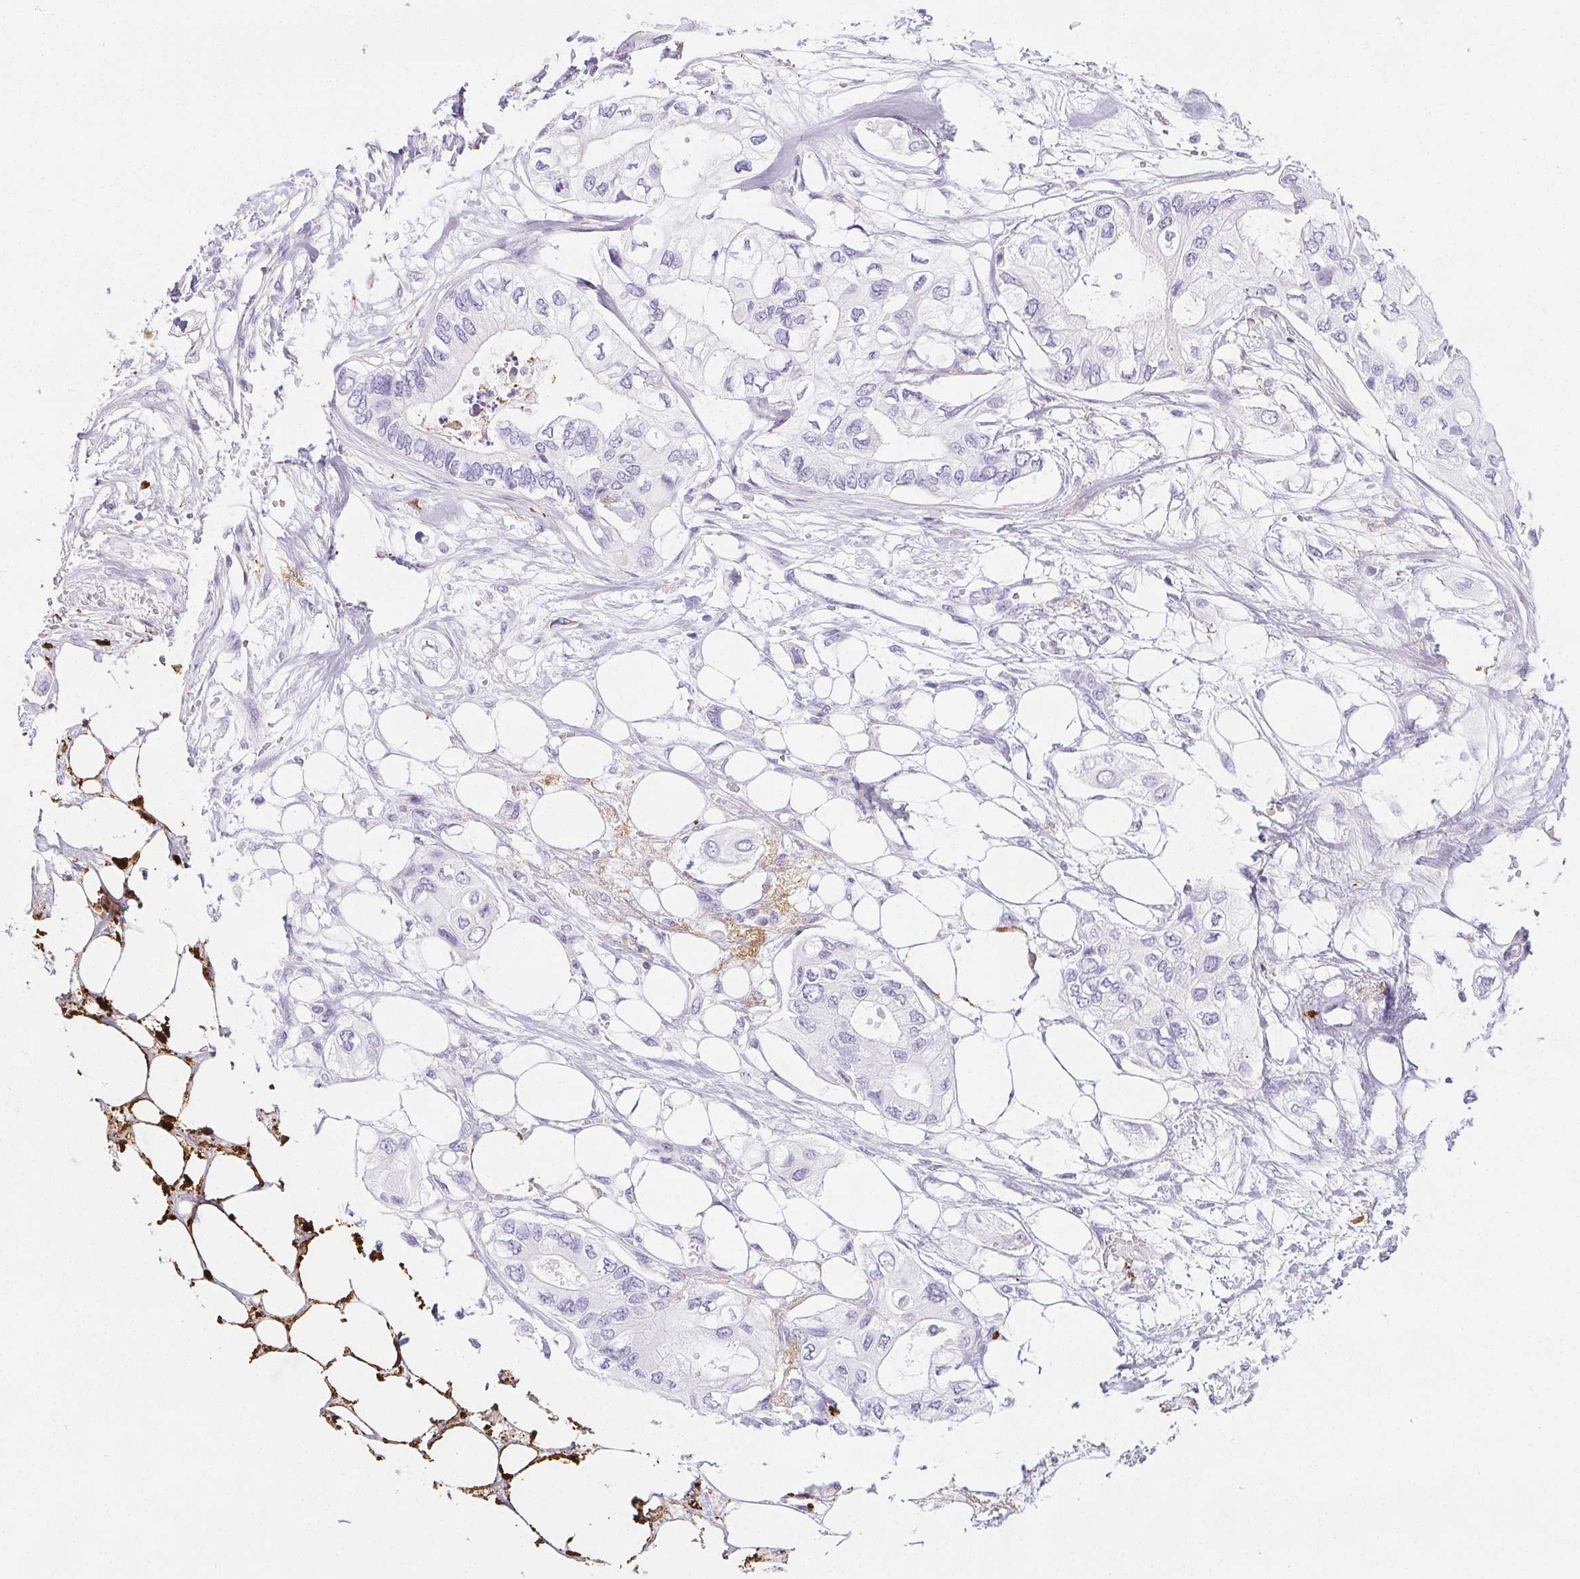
{"staining": {"intensity": "negative", "quantity": "none", "location": "none"}, "tissue": "pancreatic cancer", "cell_type": "Tumor cells", "image_type": "cancer", "snomed": [{"axis": "morphology", "description": "Adenocarcinoma, NOS"}, {"axis": "topography", "description": "Pancreas"}], "caption": "This is an immunohistochemistry (IHC) histopathology image of human adenocarcinoma (pancreatic). There is no positivity in tumor cells.", "gene": "VTN", "patient": {"sex": "female", "age": 63}}